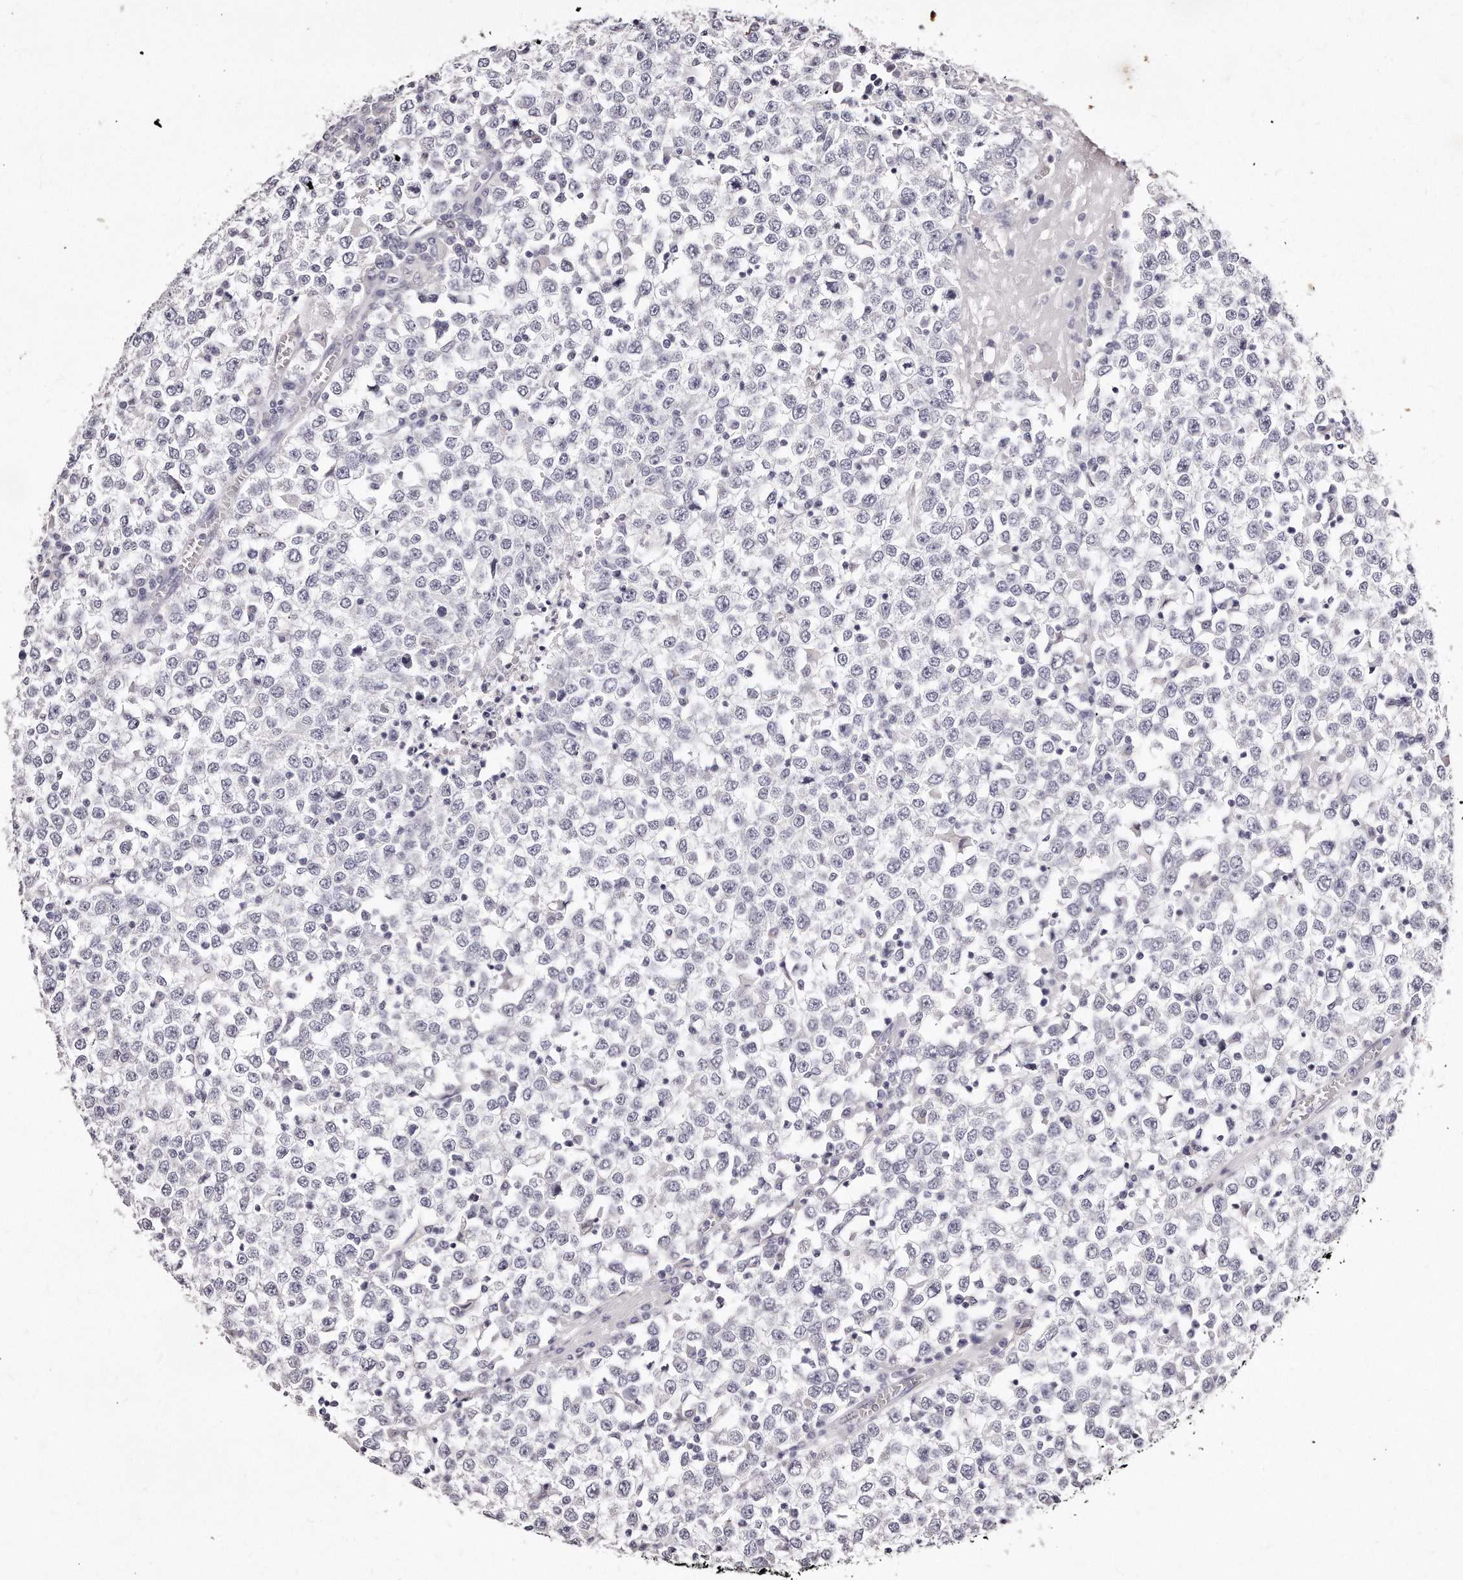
{"staining": {"intensity": "negative", "quantity": "none", "location": "none"}, "tissue": "testis cancer", "cell_type": "Tumor cells", "image_type": "cancer", "snomed": [{"axis": "morphology", "description": "Seminoma, NOS"}, {"axis": "topography", "description": "Testis"}], "caption": "Image shows no significant protein staining in tumor cells of testis seminoma. (Brightfield microscopy of DAB (3,3'-diaminobenzidine) immunohistochemistry (IHC) at high magnification).", "gene": "GDA", "patient": {"sex": "male", "age": 65}}